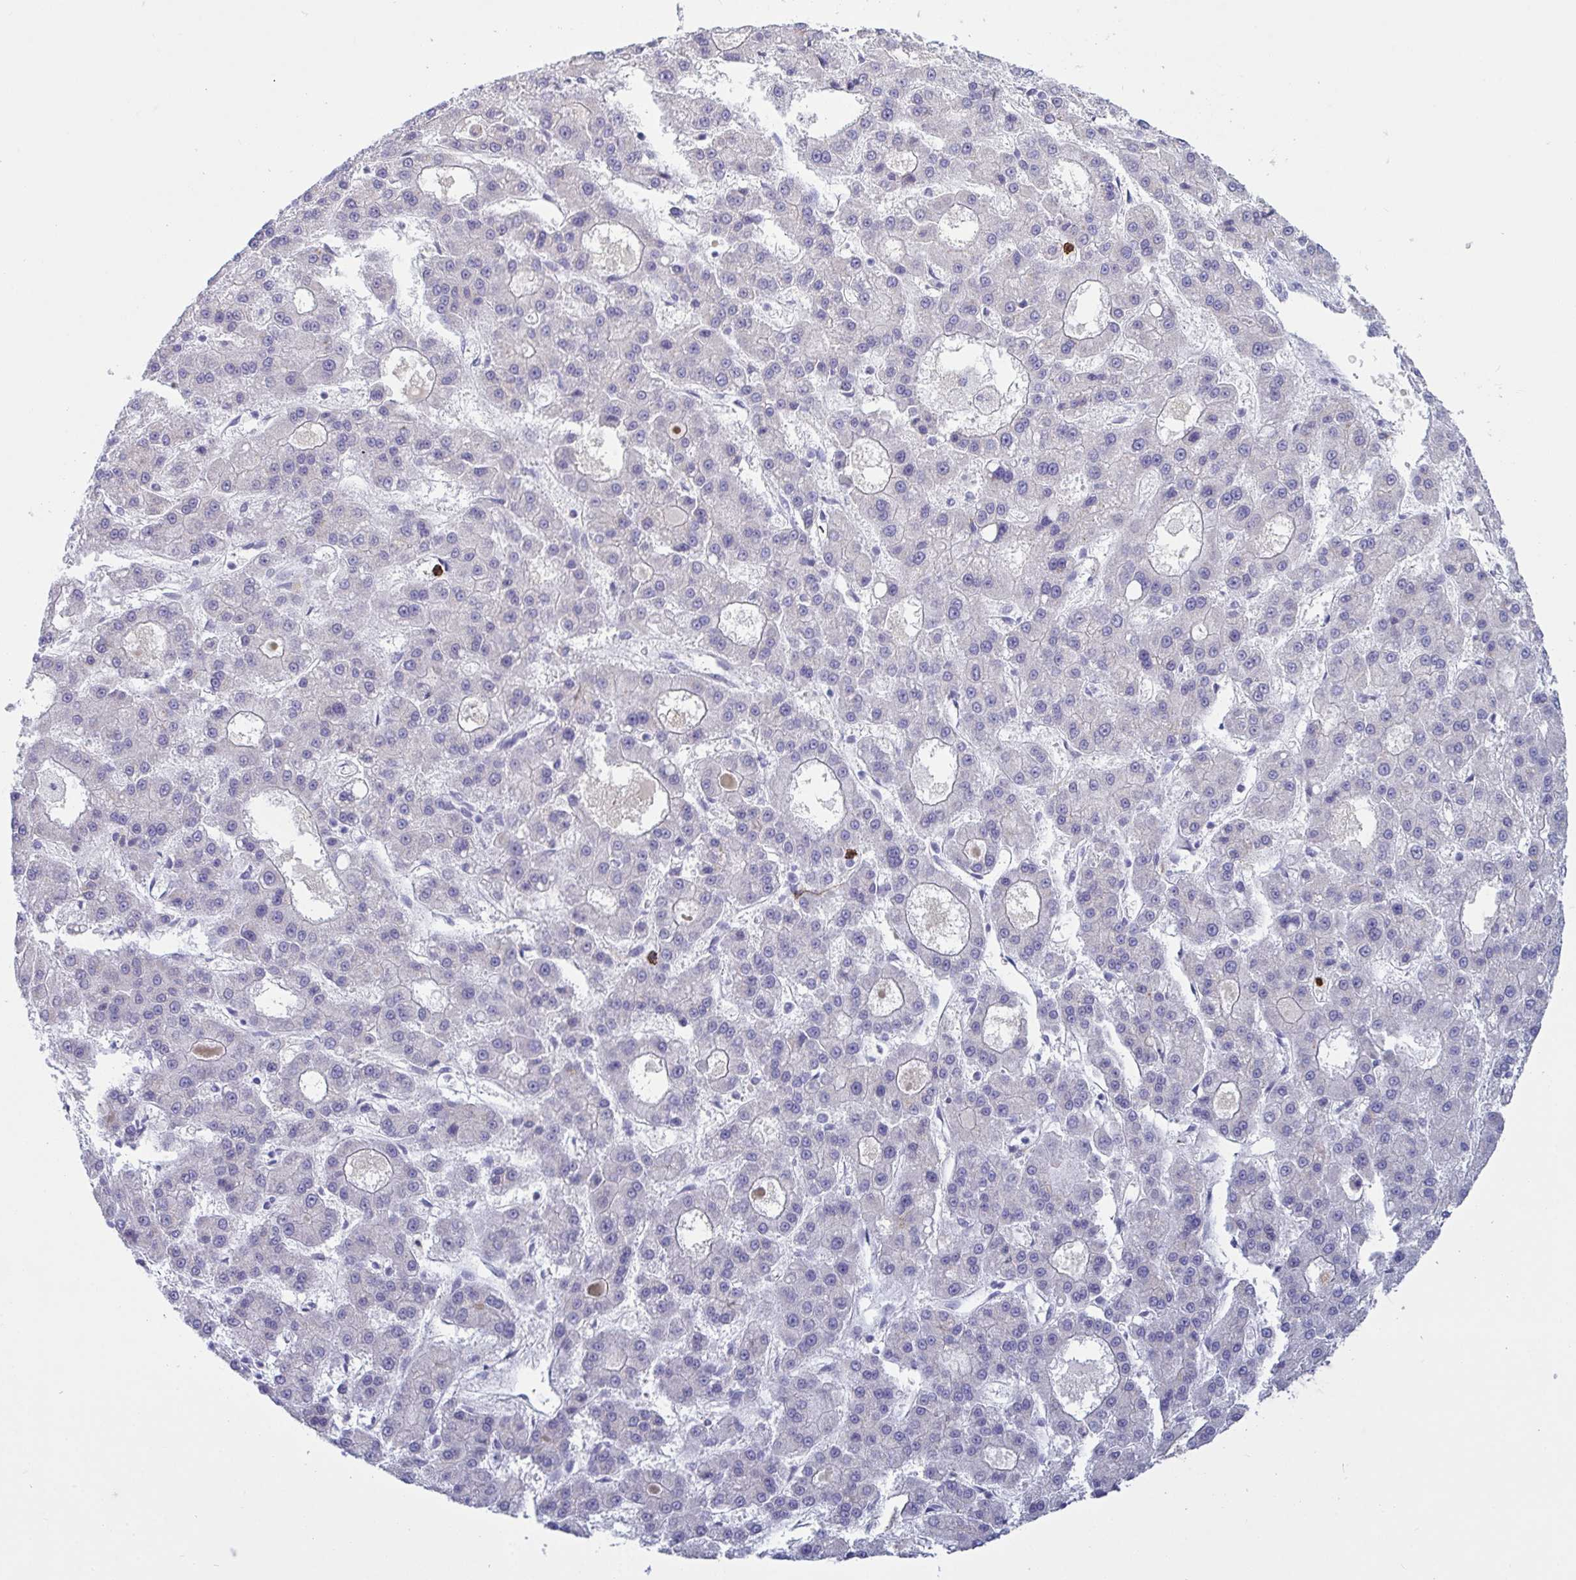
{"staining": {"intensity": "negative", "quantity": "none", "location": "none"}, "tissue": "liver cancer", "cell_type": "Tumor cells", "image_type": "cancer", "snomed": [{"axis": "morphology", "description": "Carcinoma, Hepatocellular, NOS"}, {"axis": "topography", "description": "Liver"}], "caption": "Tumor cells show no significant positivity in hepatocellular carcinoma (liver). (Stains: DAB (3,3'-diaminobenzidine) immunohistochemistry with hematoxylin counter stain, Microscopy: brightfield microscopy at high magnification).", "gene": "TAS2R38", "patient": {"sex": "male", "age": 70}}